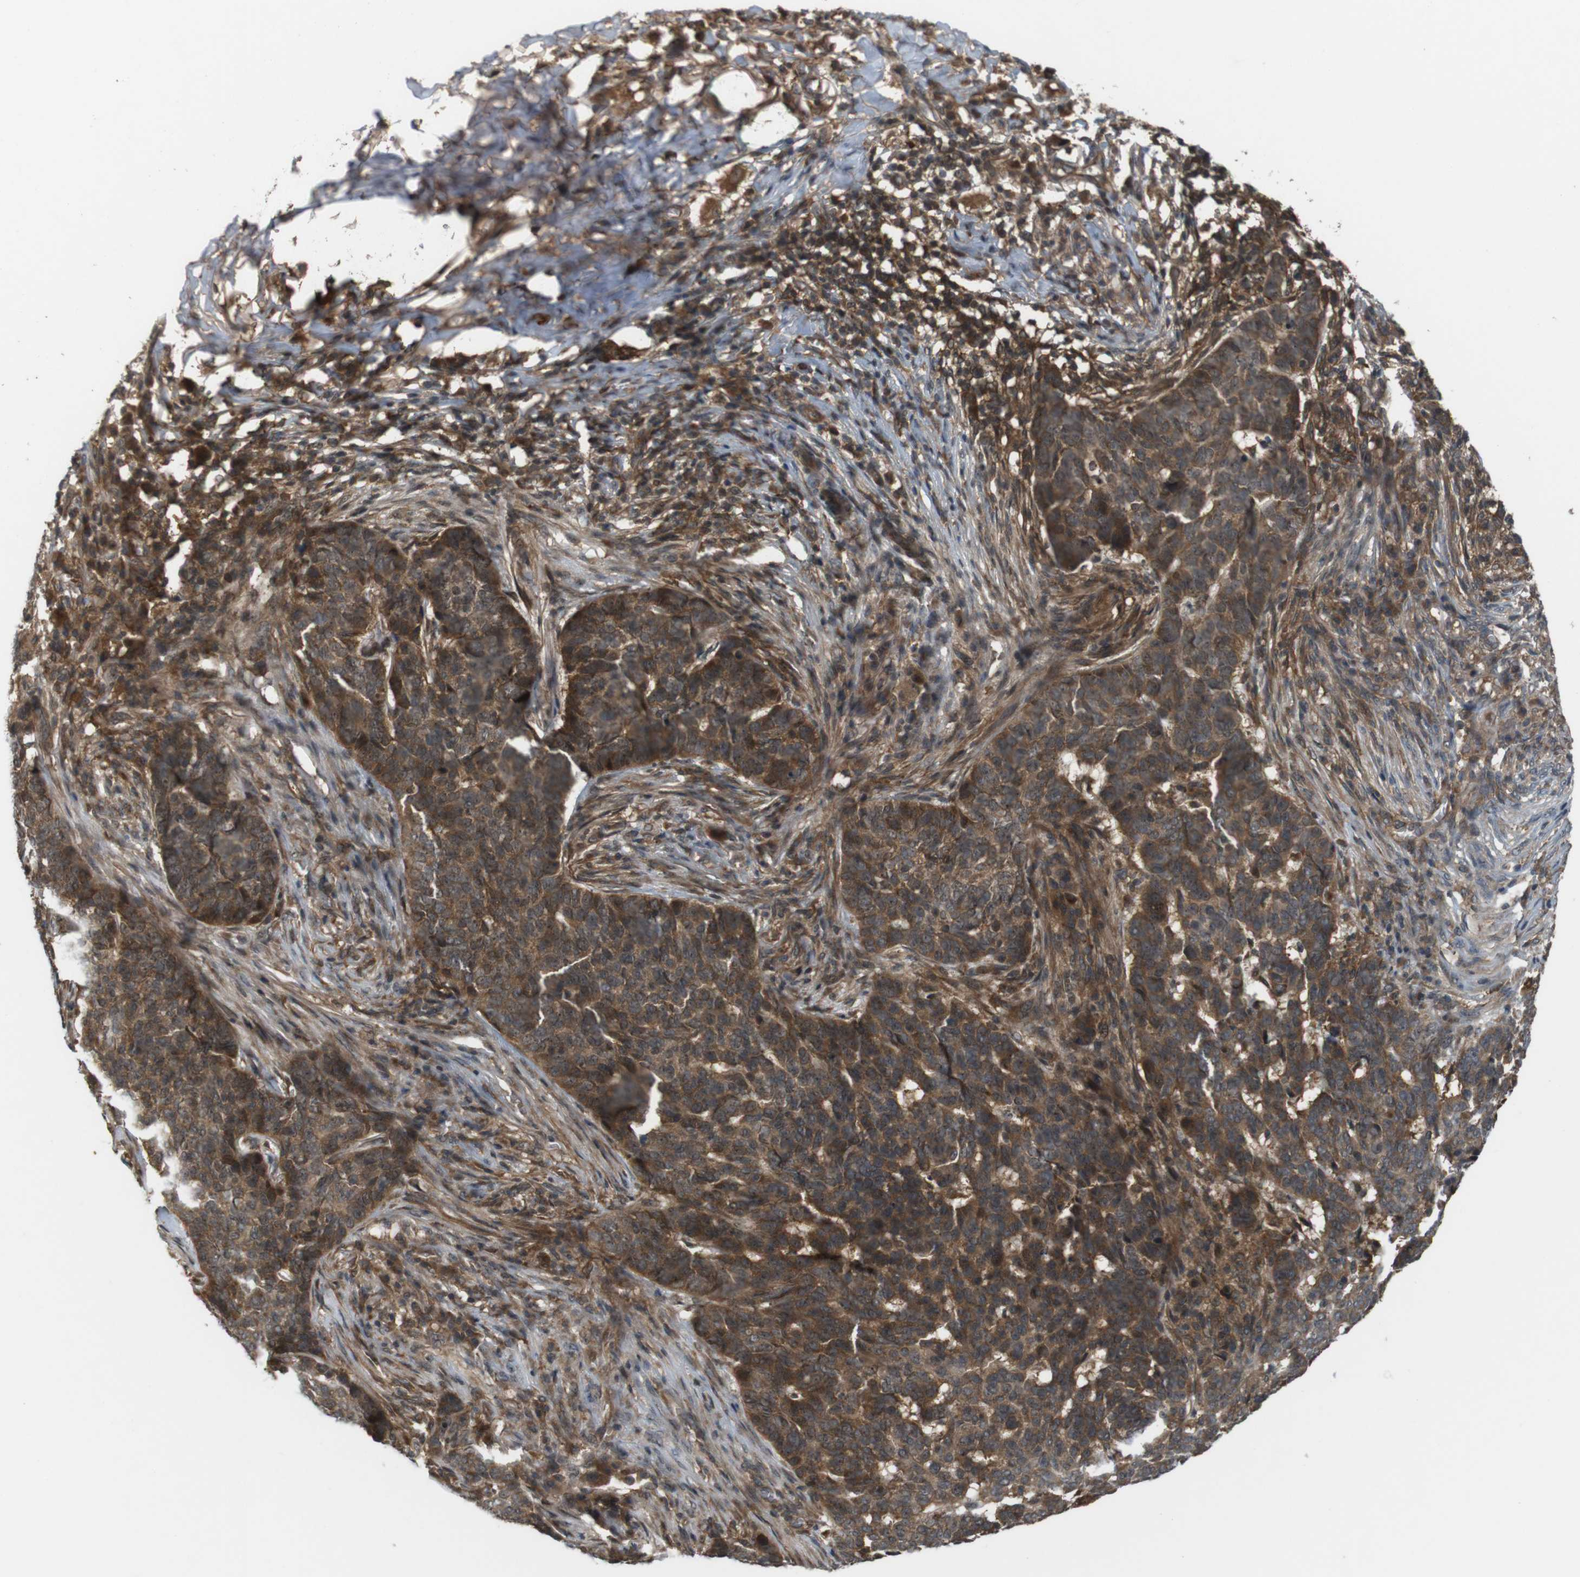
{"staining": {"intensity": "moderate", "quantity": ">75%", "location": "cytoplasmic/membranous"}, "tissue": "skin cancer", "cell_type": "Tumor cells", "image_type": "cancer", "snomed": [{"axis": "morphology", "description": "Basal cell carcinoma"}, {"axis": "topography", "description": "Skin"}], "caption": "Immunohistochemical staining of human skin cancer (basal cell carcinoma) exhibits moderate cytoplasmic/membranous protein staining in about >75% of tumor cells.", "gene": "NFKBIE", "patient": {"sex": "male", "age": 85}}